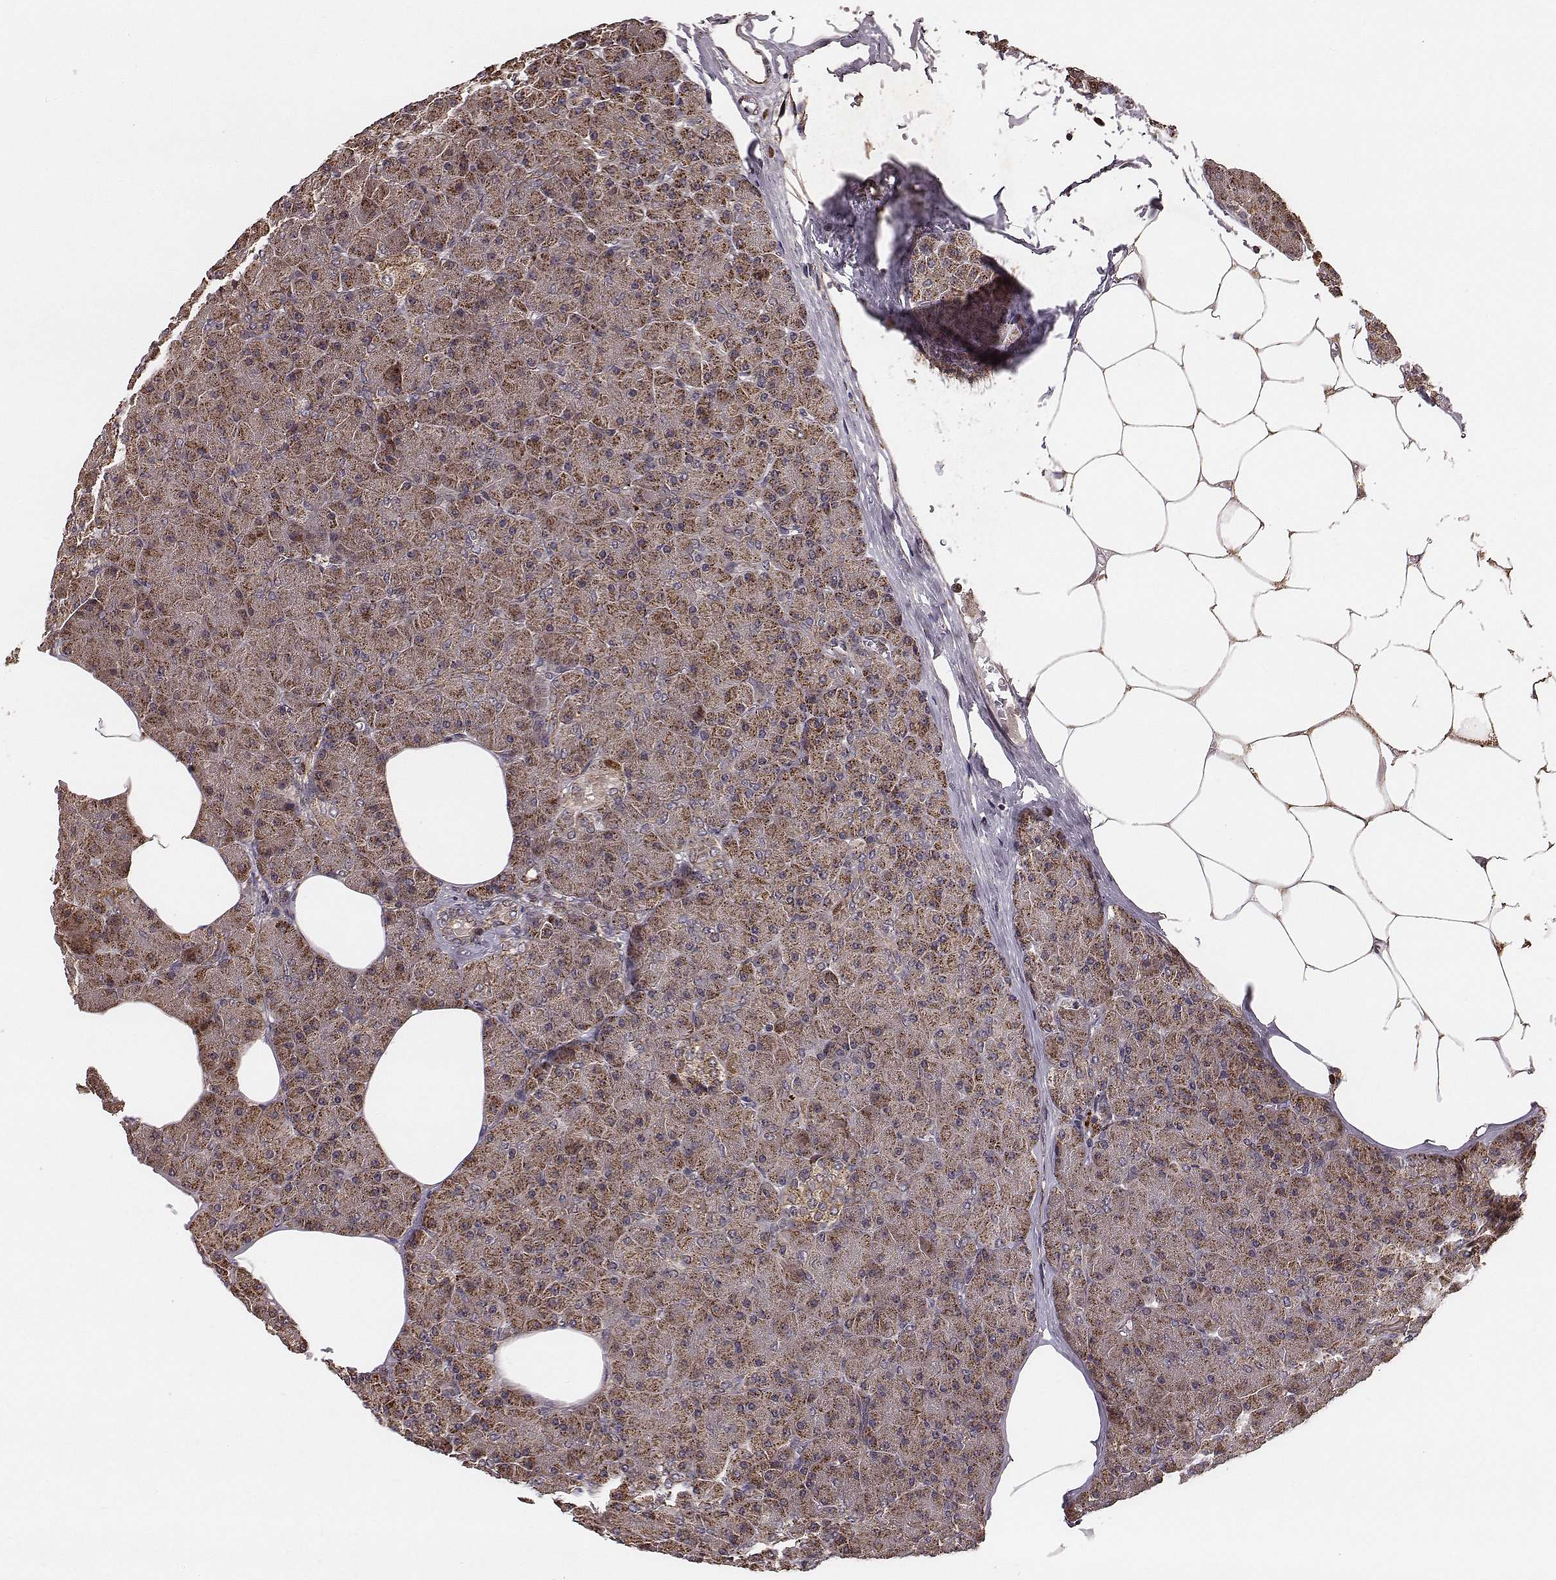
{"staining": {"intensity": "strong", "quantity": ">75%", "location": "cytoplasmic/membranous"}, "tissue": "pancreas", "cell_type": "Exocrine glandular cells", "image_type": "normal", "snomed": [{"axis": "morphology", "description": "Normal tissue, NOS"}, {"axis": "topography", "description": "Pancreas"}], "caption": "Normal pancreas shows strong cytoplasmic/membranous expression in approximately >75% of exocrine glandular cells.", "gene": "ZDHHC21", "patient": {"sex": "female", "age": 45}}